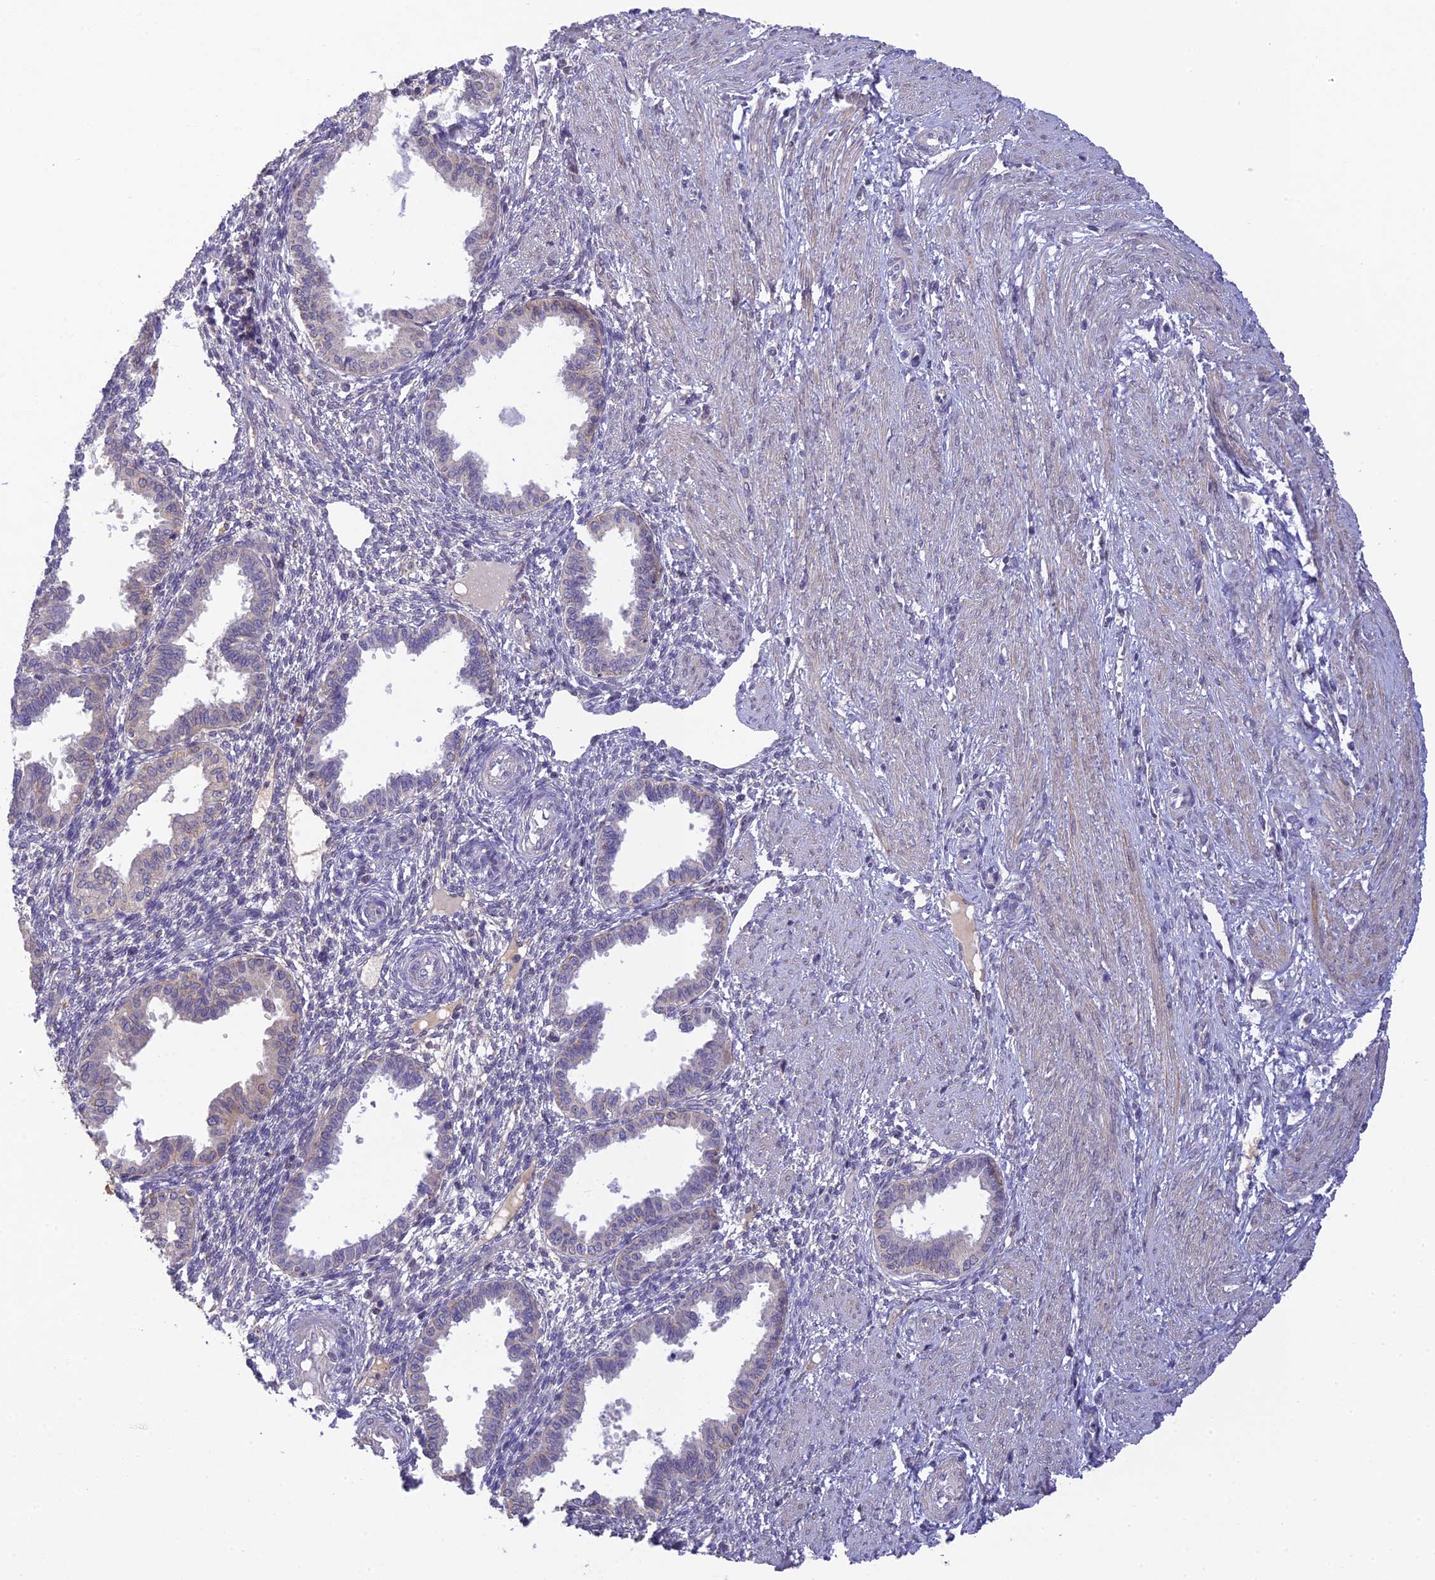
{"staining": {"intensity": "negative", "quantity": "none", "location": "none"}, "tissue": "endometrium", "cell_type": "Cells in endometrial stroma", "image_type": "normal", "snomed": [{"axis": "morphology", "description": "Normal tissue, NOS"}, {"axis": "topography", "description": "Endometrium"}], "caption": "Human endometrium stained for a protein using IHC reveals no staining in cells in endometrial stroma.", "gene": "BMT2", "patient": {"sex": "female", "age": 33}}